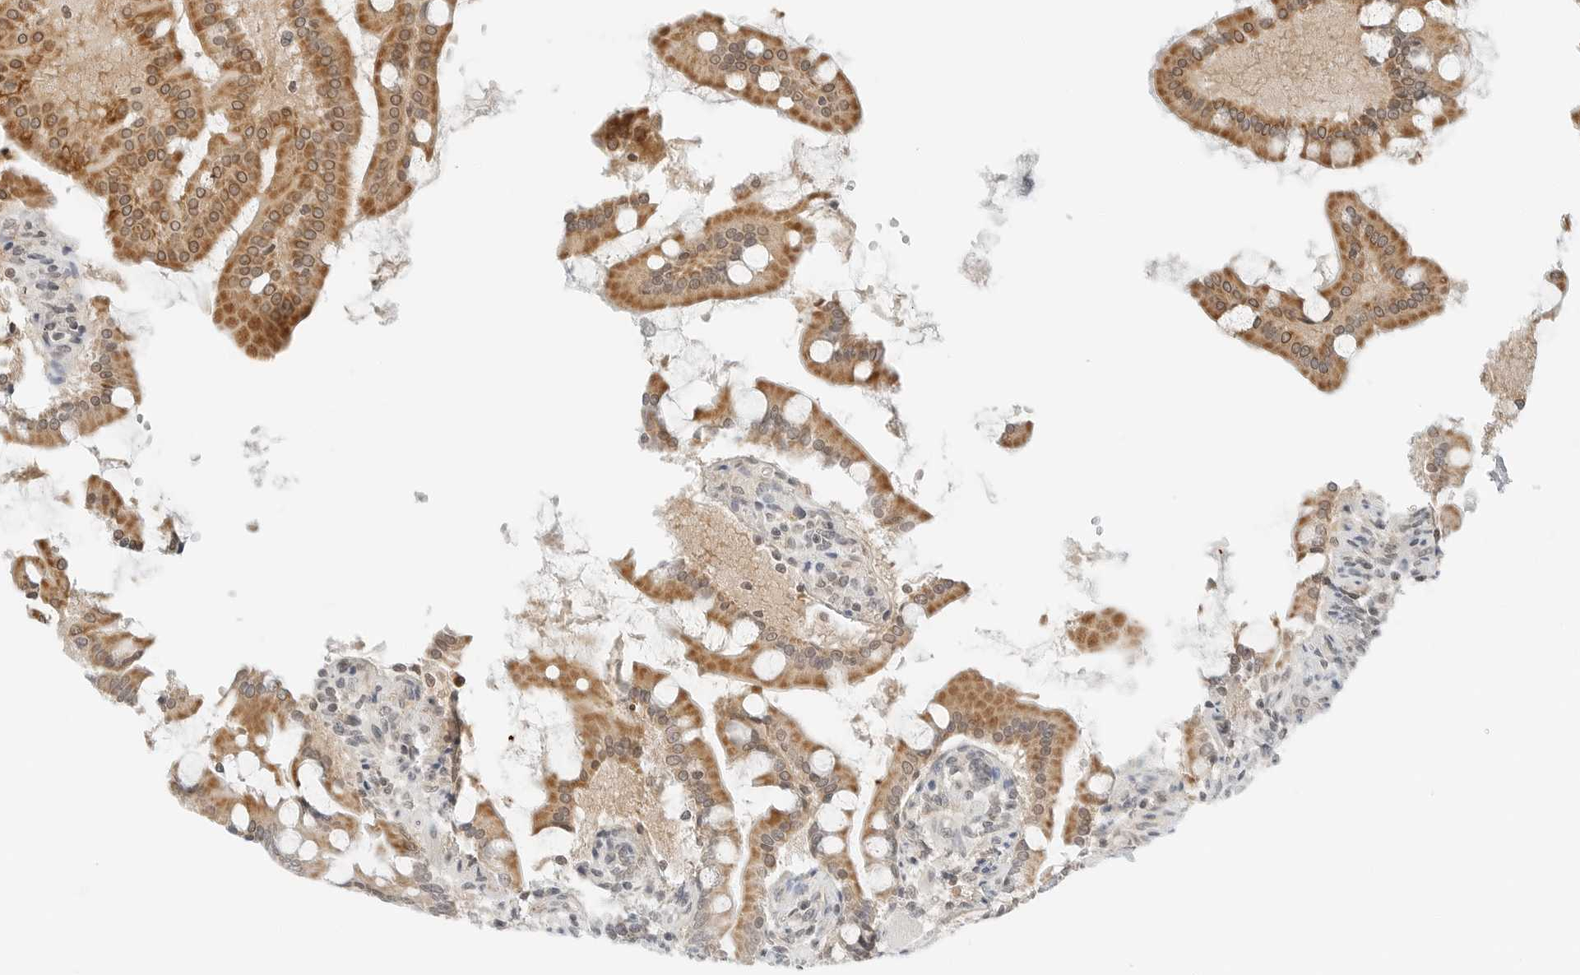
{"staining": {"intensity": "moderate", "quantity": ">75%", "location": "cytoplasmic/membranous"}, "tissue": "small intestine", "cell_type": "Glandular cells", "image_type": "normal", "snomed": [{"axis": "morphology", "description": "Normal tissue, NOS"}, {"axis": "topography", "description": "Small intestine"}], "caption": "Glandular cells exhibit moderate cytoplasmic/membranous staining in about >75% of cells in unremarkable small intestine. The staining was performed using DAB to visualize the protein expression in brown, while the nuclei were stained in blue with hematoxylin (Magnification: 20x).", "gene": "IQCC", "patient": {"sex": "male", "age": 41}}